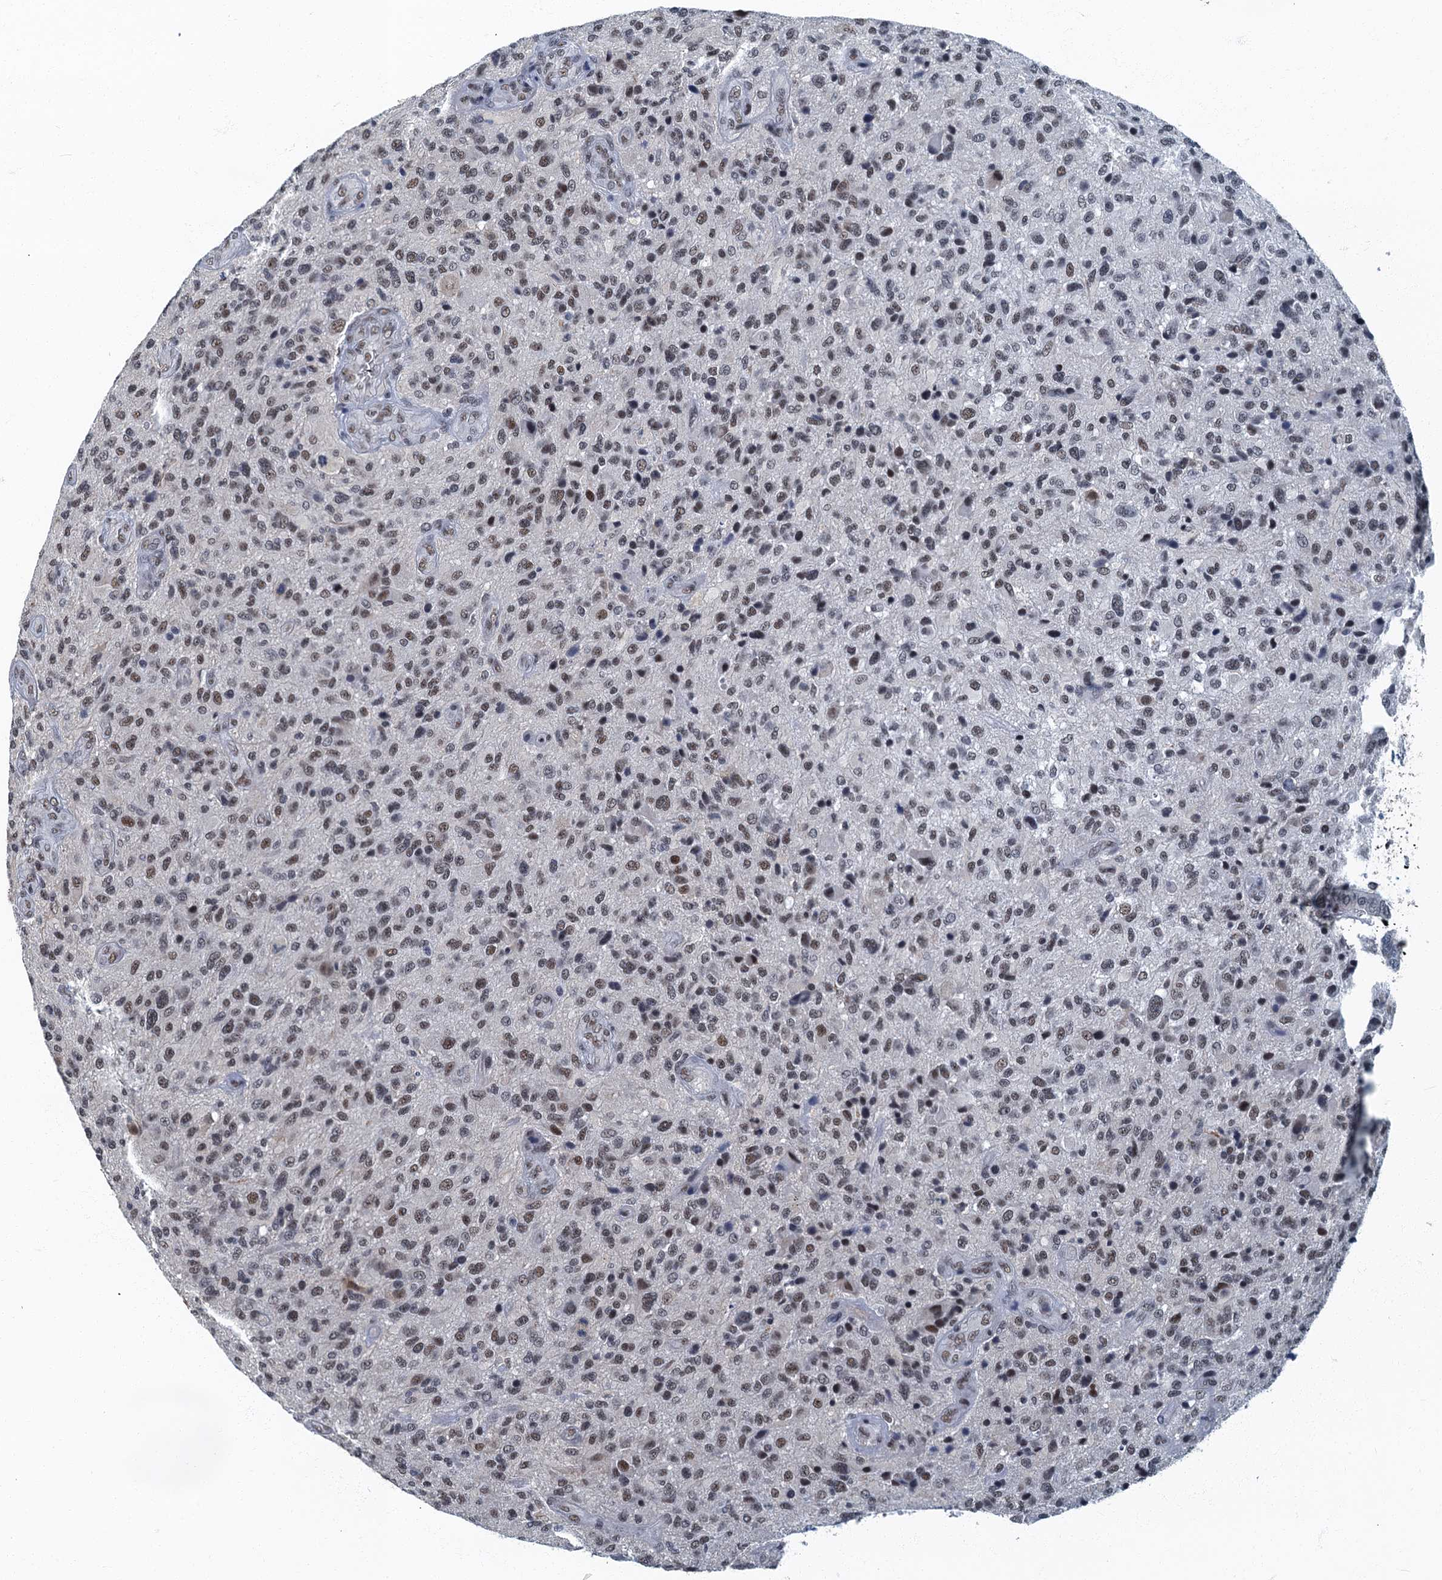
{"staining": {"intensity": "moderate", "quantity": ">75%", "location": "nuclear"}, "tissue": "glioma", "cell_type": "Tumor cells", "image_type": "cancer", "snomed": [{"axis": "morphology", "description": "Glioma, malignant, High grade"}, {"axis": "topography", "description": "Brain"}], "caption": "Immunohistochemistry (IHC) image of neoplastic tissue: malignant glioma (high-grade) stained using immunohistochemistry exhibits medium levels of moderate protein expression localized specifically in the nuclear of tumor cells, appearing as a nuclear brown color.", "gene": "GADL1", "patient": {"sex": "male", "age": 47}}